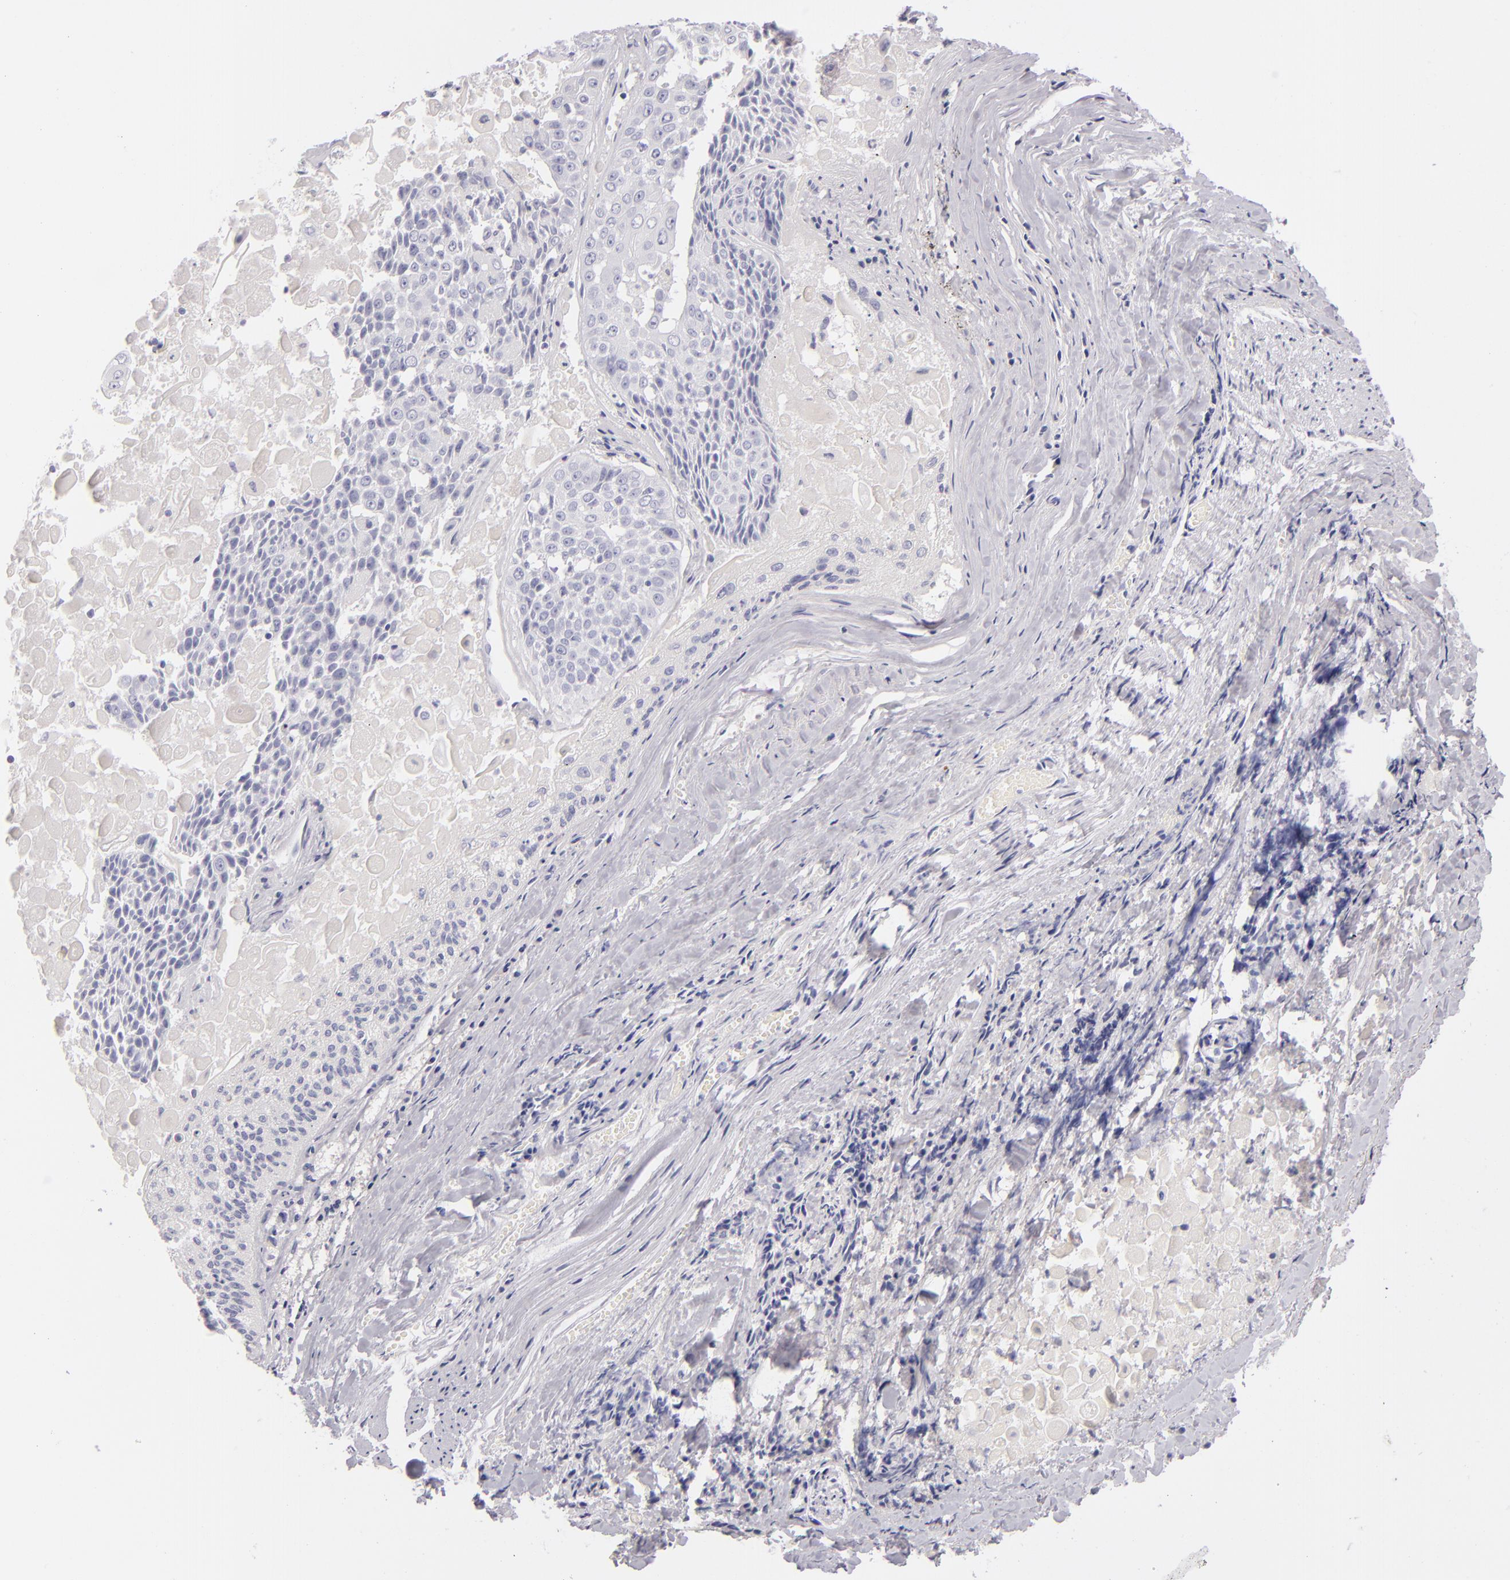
{"staining": {"intensity": "negative", "quantity": "none", "location": "none"}, "tissue": "lung cancer", "cell_type": "Tumor cells", "image_type": "cancer", "snomed": [{"axis": "morphology", "description": "Adenocarcinoma, NOS"}, {"axis": "topography", "description": "Lung"}], "caption": "Tumor cells are negative for protein expression in human lung cancer. The staining is performed using DAB brown chromogen with nuclei counter-stained in using hematoxylin.", "gene": "CD207", "patient": {"sex": "male", "age": 60}}